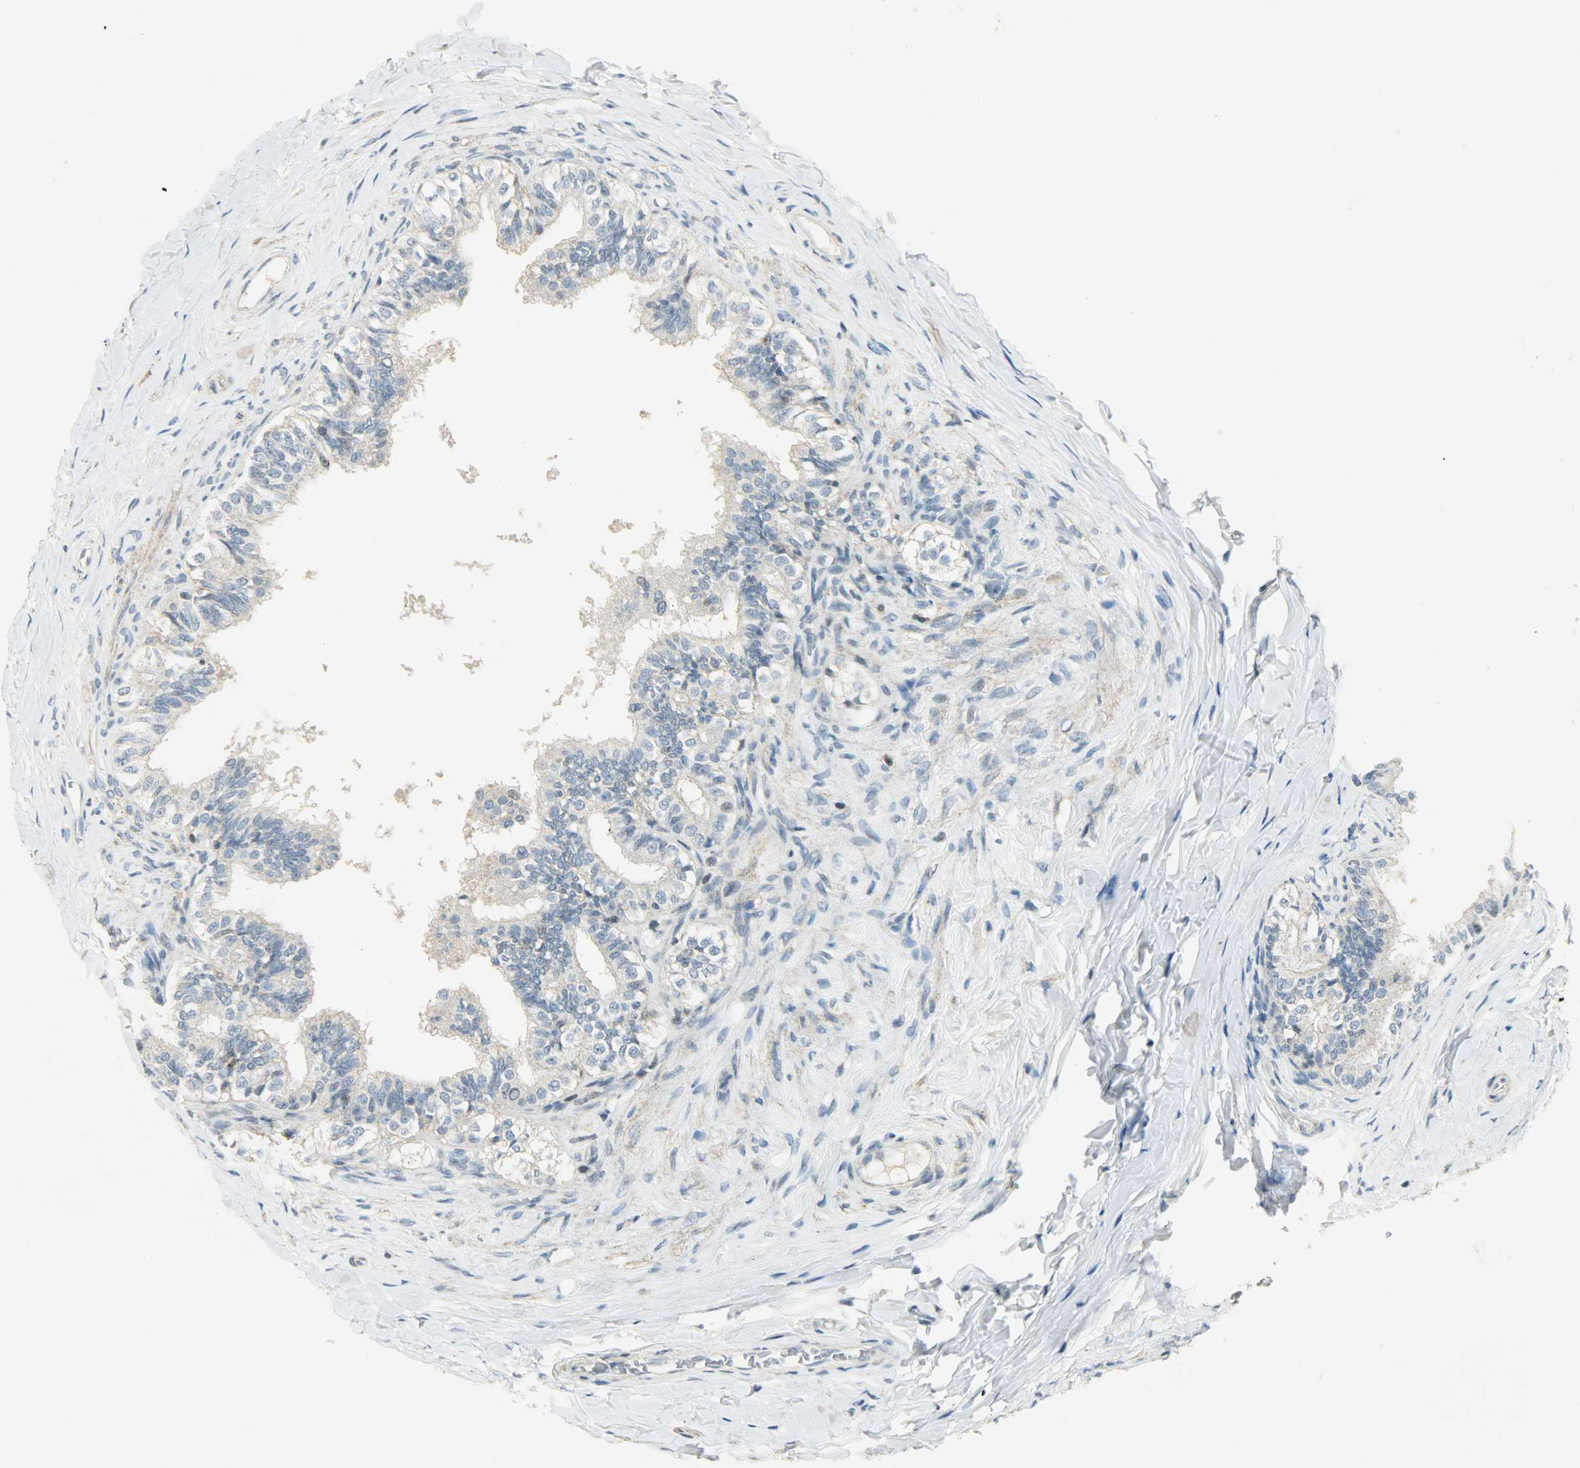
{"staining": {"intensity": "negative", "quantity": "none", "location": "none"}, "tissue": "epididymis", "cell_type": "Glandular cells", "image_type": "normal", "snomed": [{"axis": "morphology", "description": "Normal tissue, NOS"}, {"axis": "topography", "description": "Soft tissue"}, {"axis": "topography", "description": "Epididymis"}], "caption": "Micrograph shows no significant protein staining in glandular cells of unremarkable epididymis. (Stains: DAB (3,3'-diaminobenzidine) IHC with hematoxylin counter stain, Microscopy: brightfield microscopy at high magnification).", "gene": "AURKB", "patient": {"sex": "male", "age": 26}}